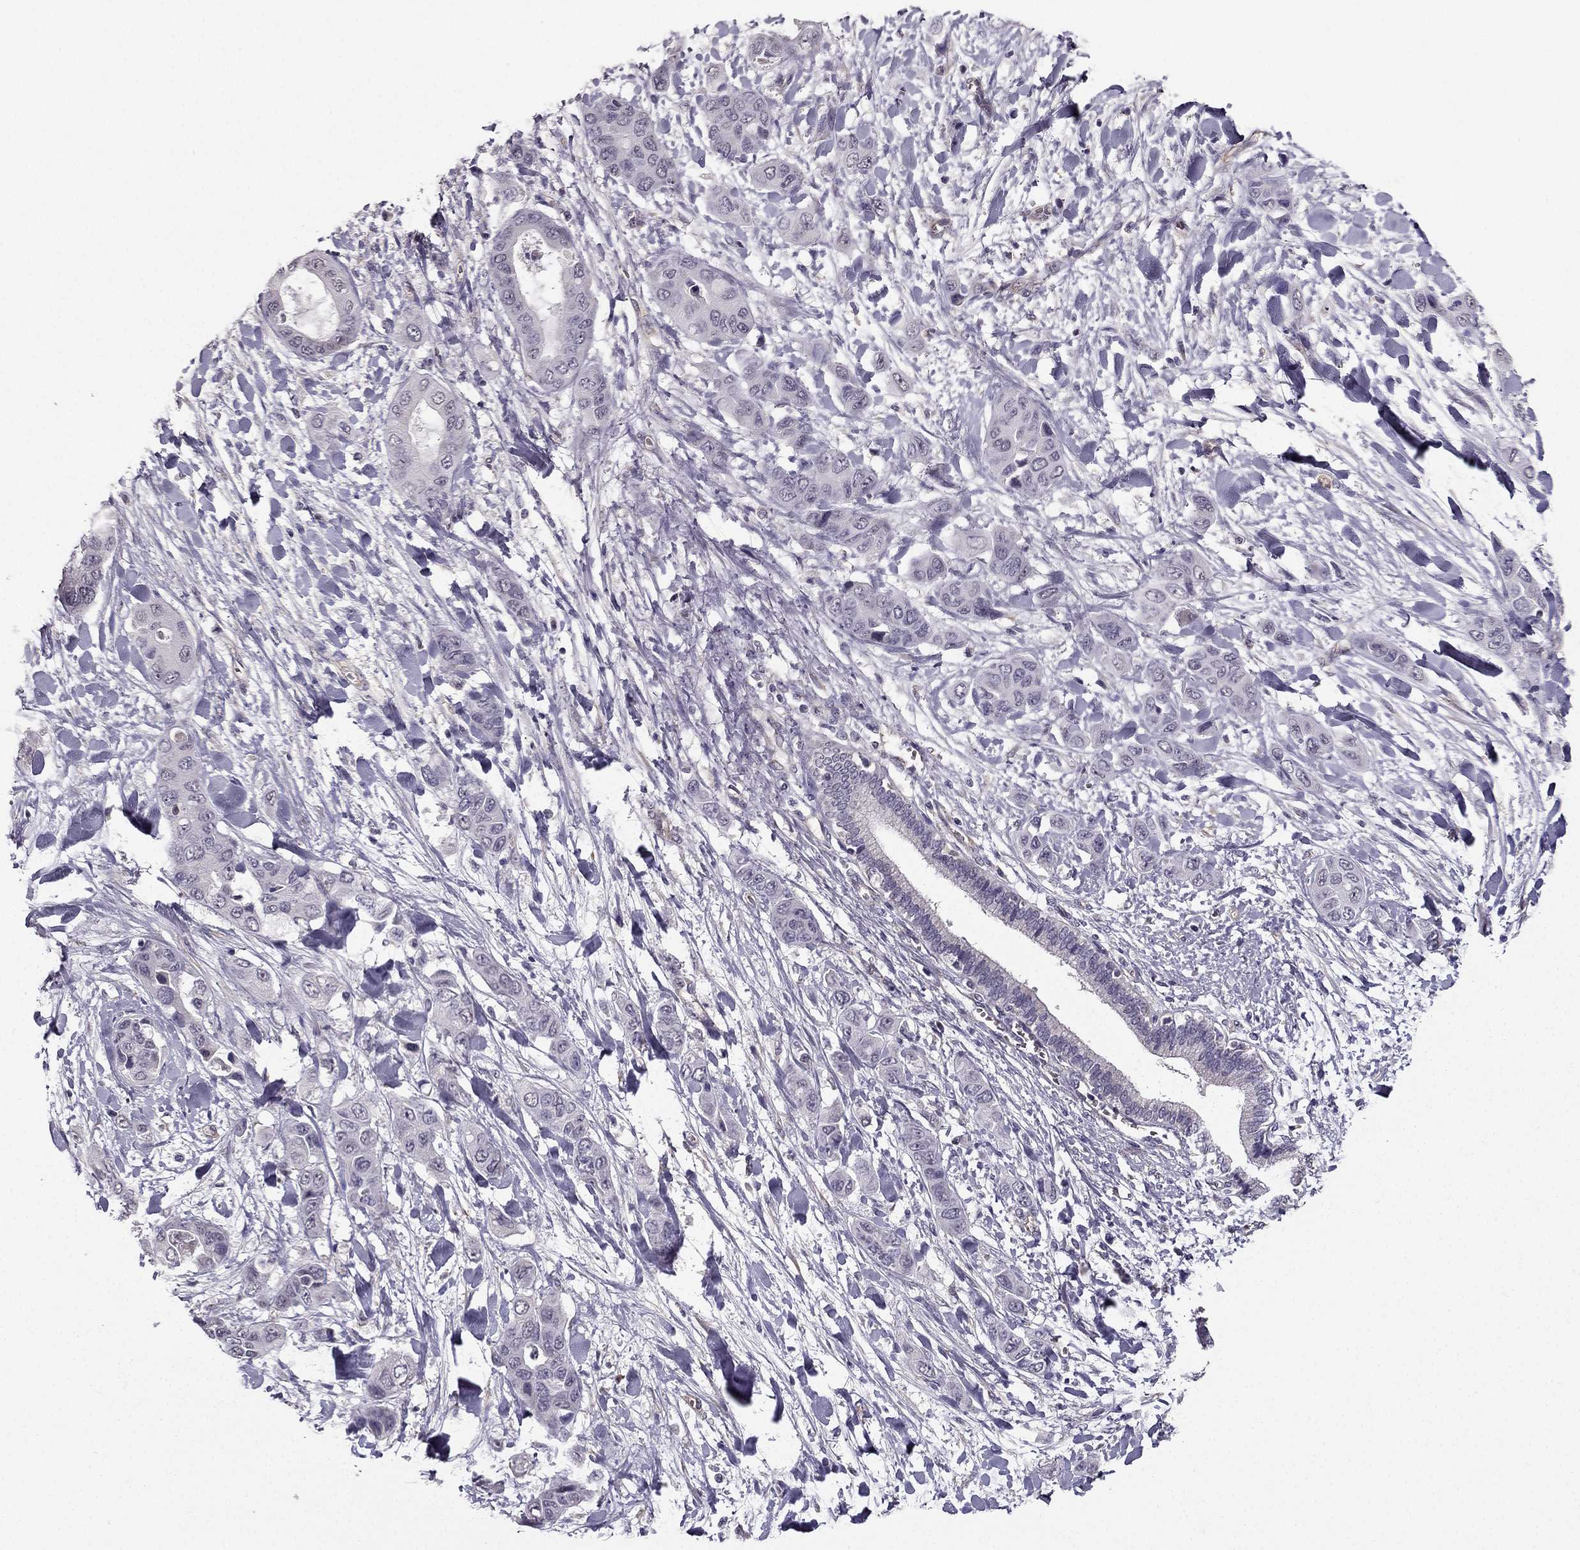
{"staining": {"intensity": "negative", "quantity": "none", "location": "none"}, "tissue": "liver cancer", "cell_type": "Tumor cells", "image_type": "cancer", "snomed": [{"axis": "morphology", "description": "Cholangiocarcinoma"}, {"axis": "topography", "description": "Liver"}], "caption": "Immunohistochemical staining of liver cancer (cholangiocarcinoma) demonstrates no significant positivity in tumor cells. Brightfield microscopy of immunohistochemistry (IHC) stained with DAB (brown) and hematoxylin (blue), captured at high magnification.", "gene": "TSPYL5", "patient": {"sex": "female", "age": 52}}